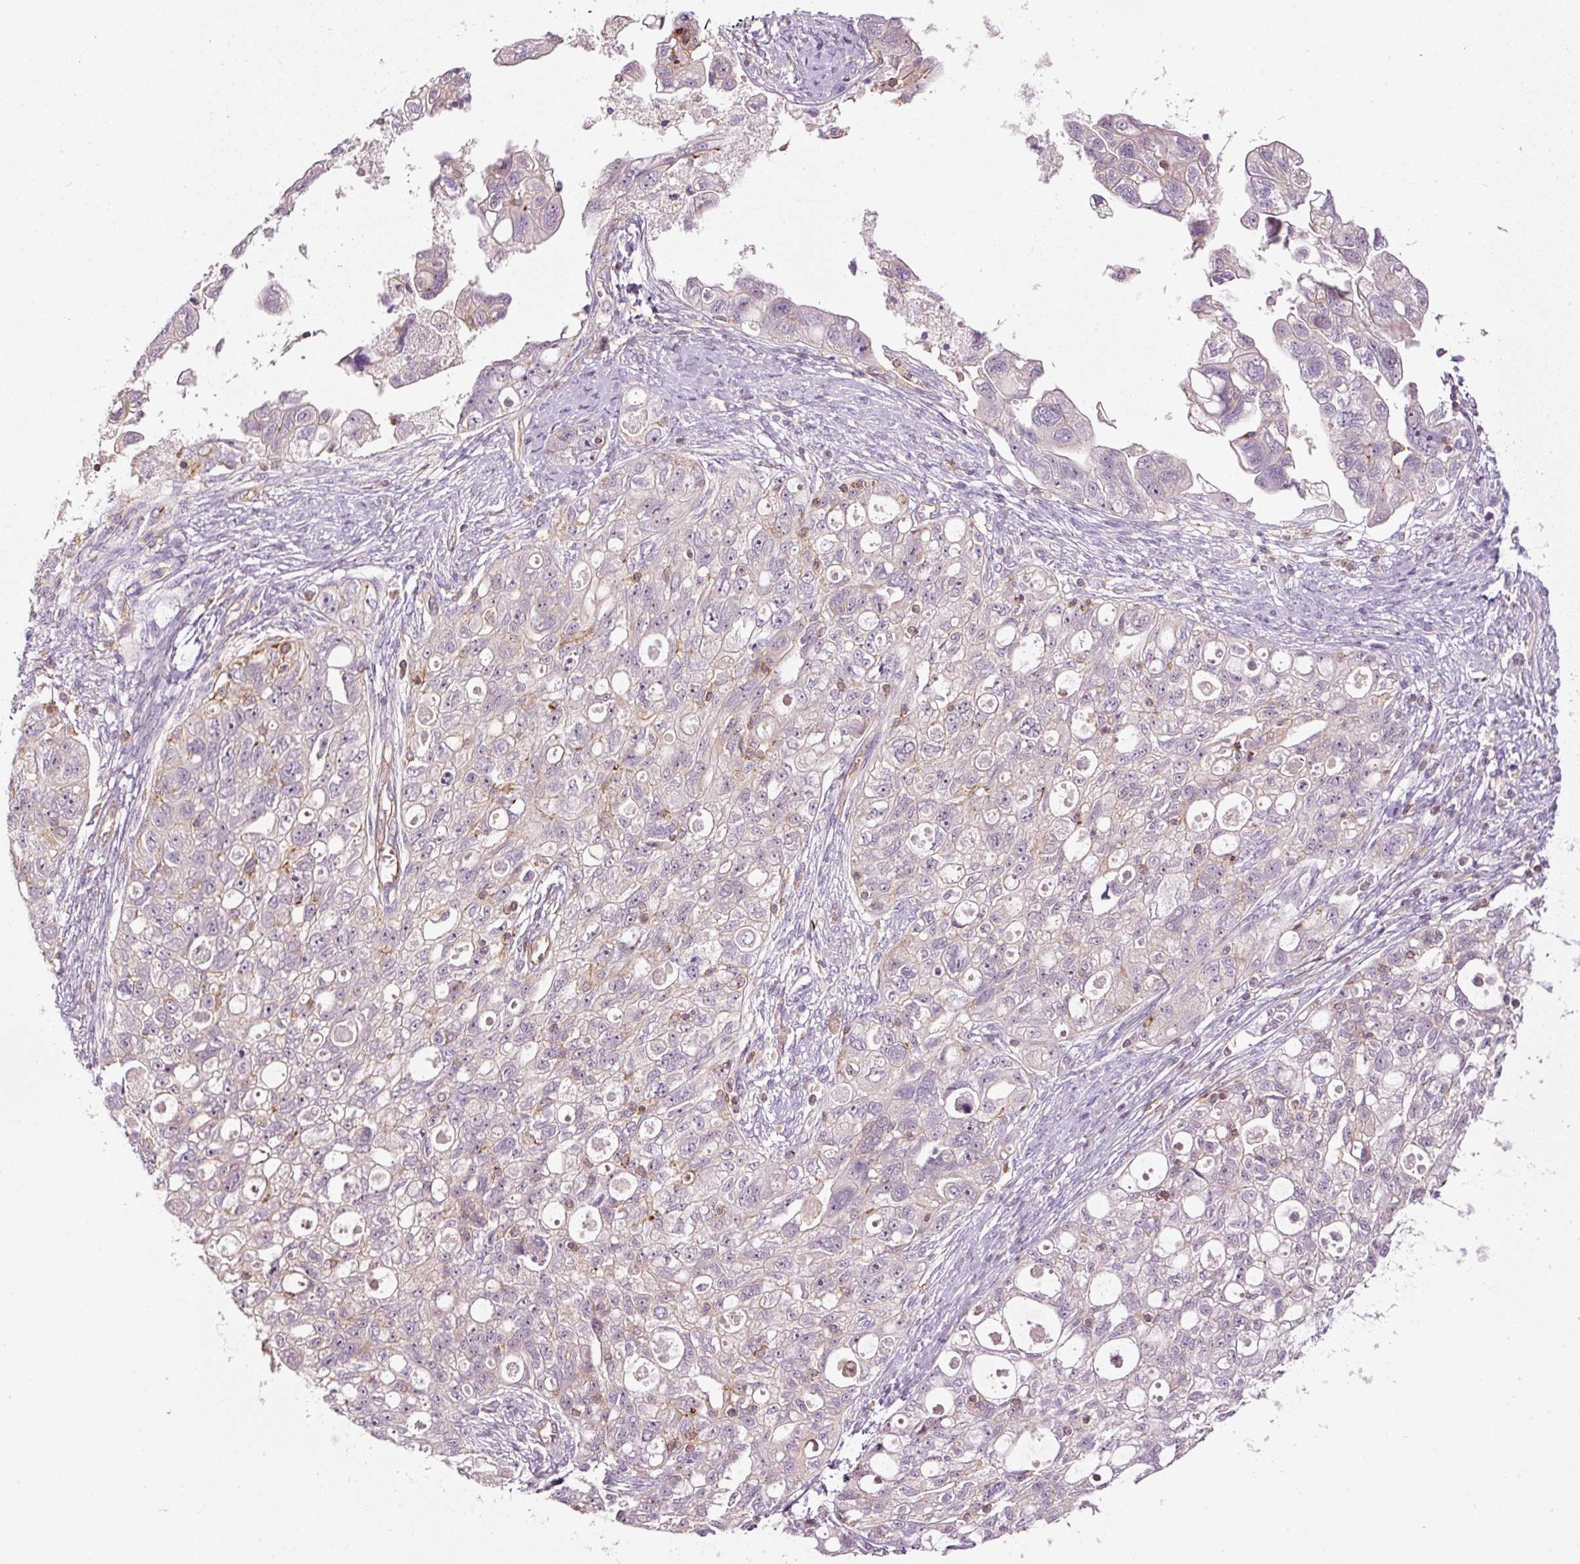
{"staining": {"intensity": "negative", "quantity": "none", "location": "none"}, "tissue": "ovarian cancer", "cell_type": "Tumor cells", "image_type": "cancer", "snomed": [{"axis": "morphology", "description": "Carcinoma, NOS"}, {"axis": "morphology", "description": "Cystadenocarcinoma, serous, NOS"}, {"axis": "topography", "description": "Ovary"}], "caption": "The micrograph demonstrates no significant staining in tumor cells of ovarian cancer.", "gene": "SIPA1", "patient": {"sex": "female", "age": 69}}